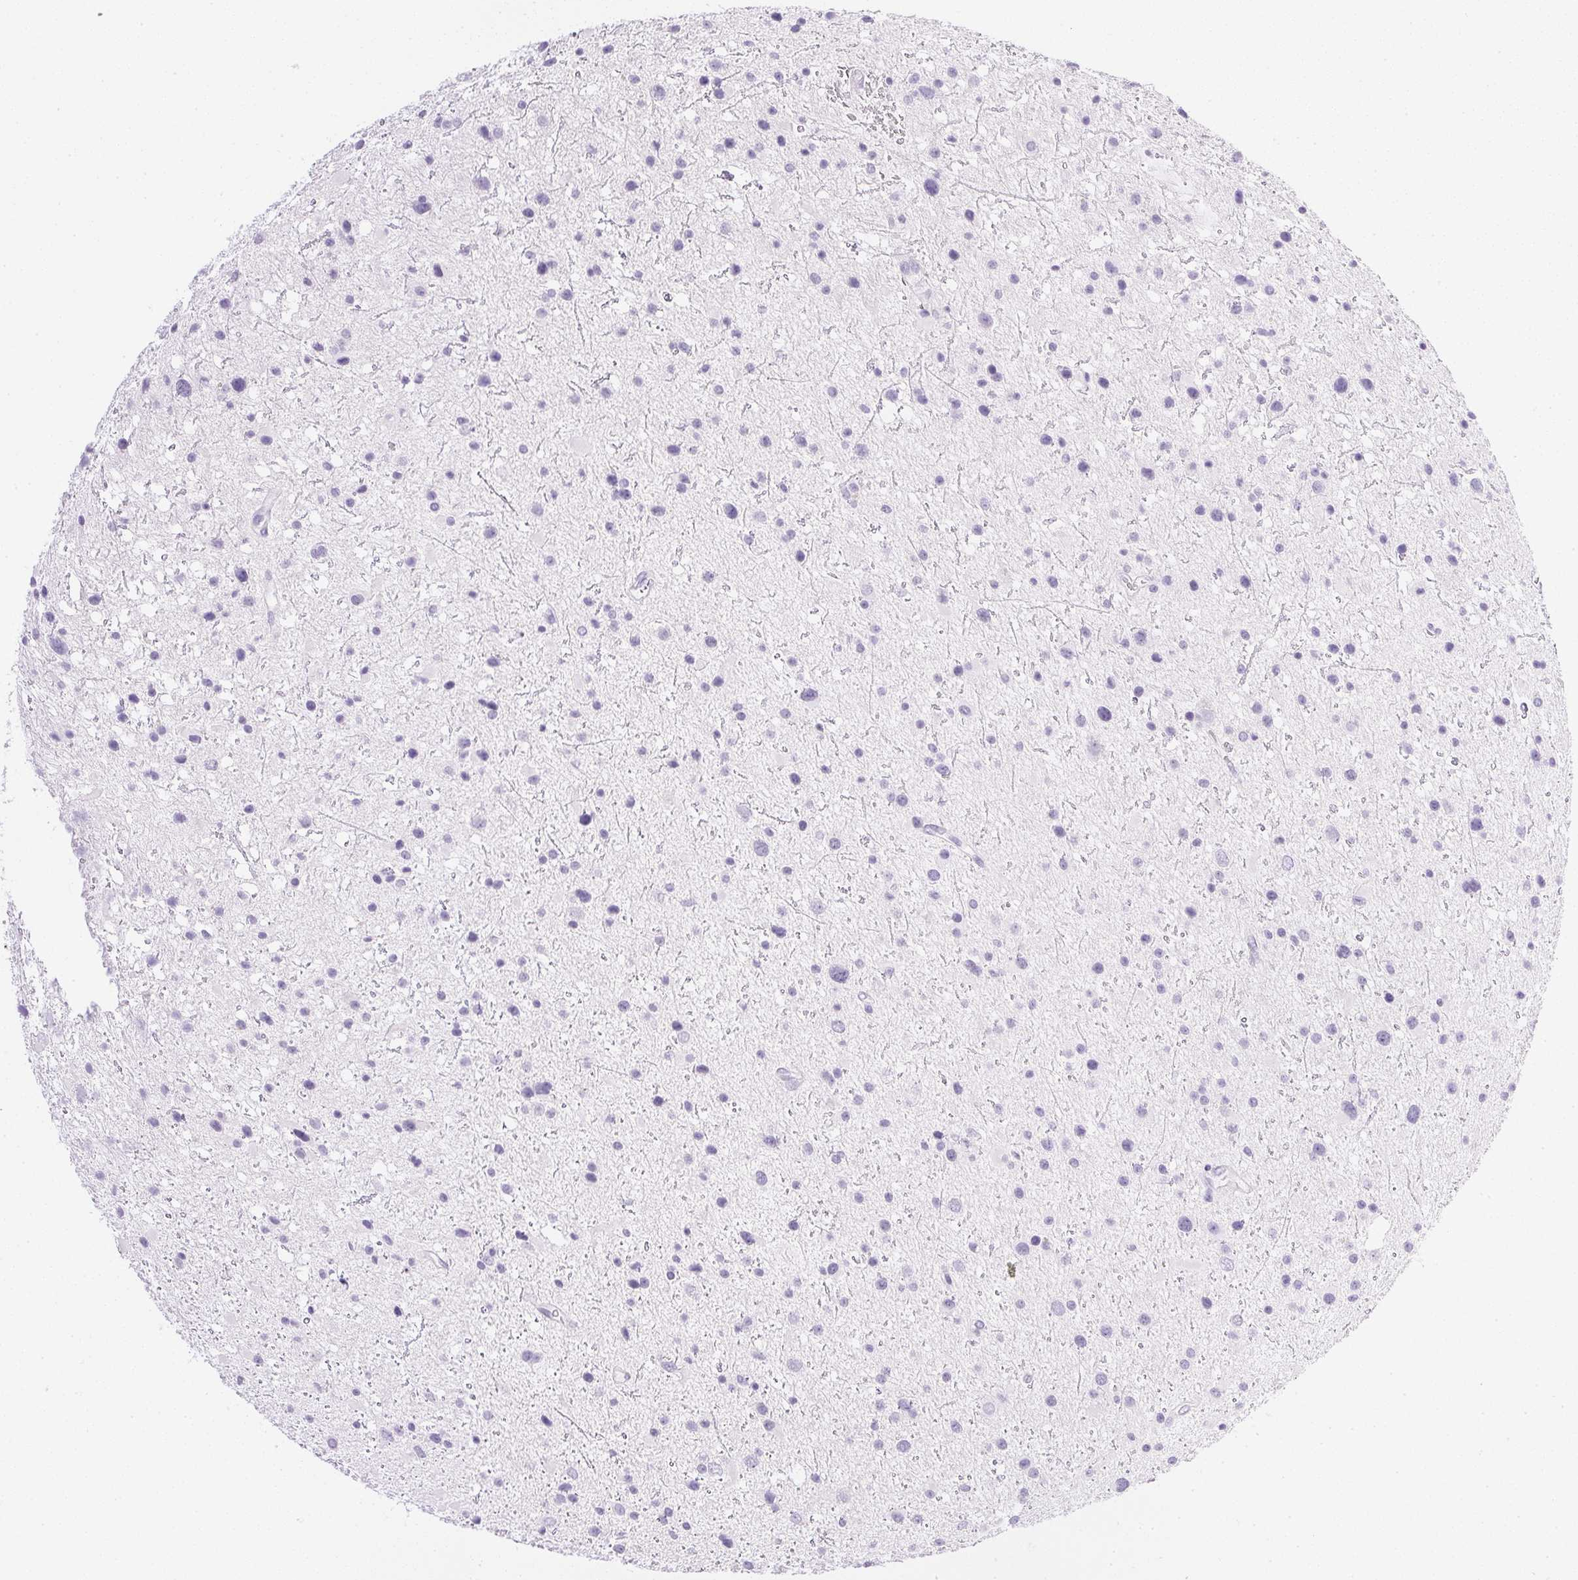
{"staining": {"intensity": "negative", "quantity": "none", "location": "none"}, "tissue": "glioma", "cell_type": "Tumor cells", "image_type": "cancer", "snomed": [{"axis": "morphology", "description": "Glioma, malignant, Low grade"}, {"axis": "topography", "description": "Brain"}], "caption": "DAB immunohistochemical staining of malignant glioma (low-grade) reveals no significant staining in tumor cells.", "gene": "CPB1", "patient": {"sex": "female", "age": 32}}